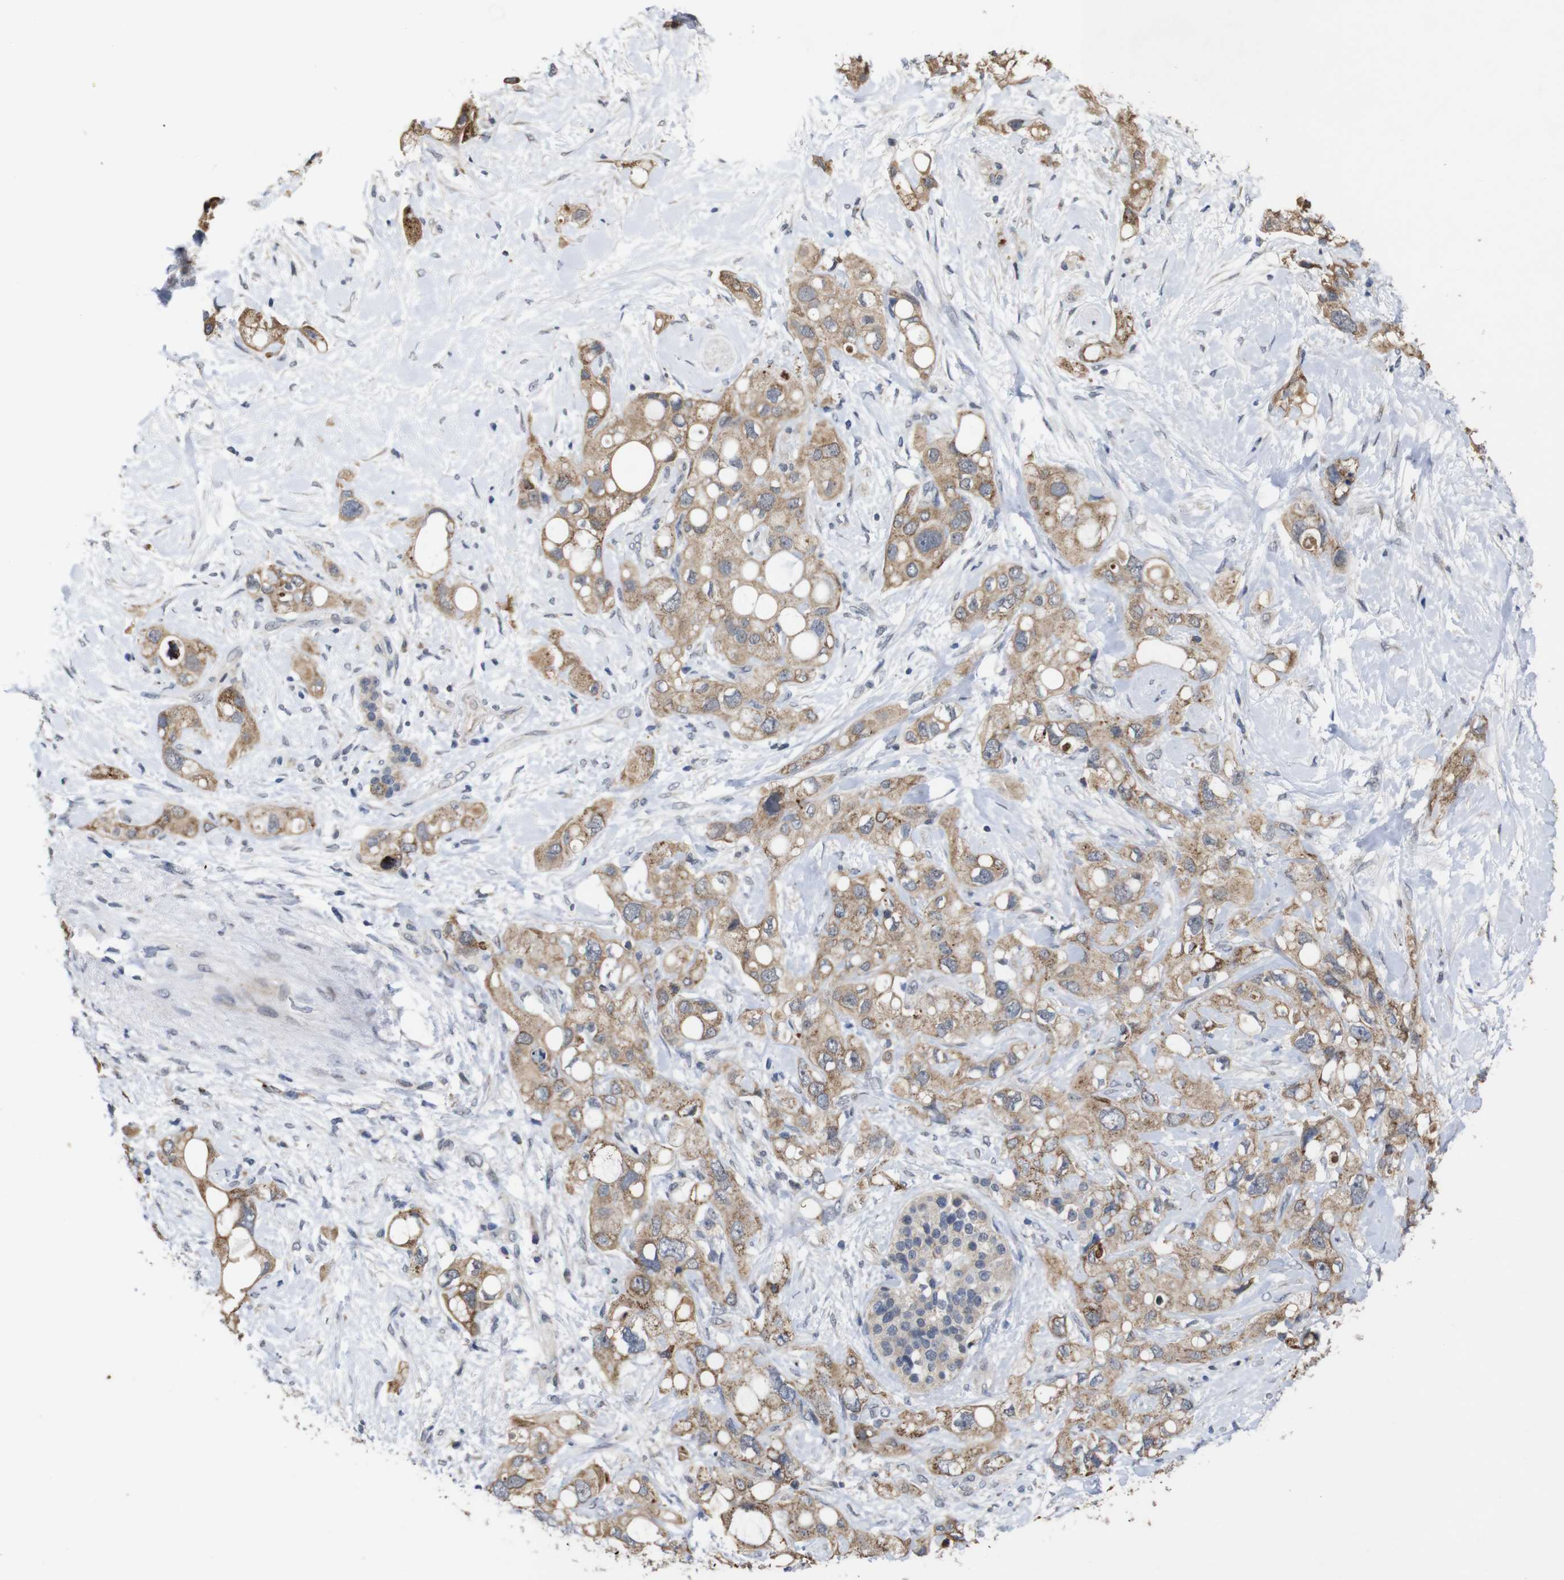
{"staining": {"intensity": "moderate", "quantity": ">75%", "location": "cytoplasmic/membranous"}, "tissue": "pancreatic cancer", "cell_type": "Tumor cells", "image_type": "cancer", "snomed": [{"axis": "morphology", "description": "Adenocarcinoma, NOS"}, {"axis": "topography", "description": "Pancreas"}], "caption": "Pancreatic cancer was stained to show a protein in brown. There is medium levels of moderate cytoplasmic/membranous staining in about >75% of tumor cells. The protein of interest is shown in brown color, while the nuclei are stained blue.", "gene": "ATP7B", "patient": {"sex": "female", "age": 56}}